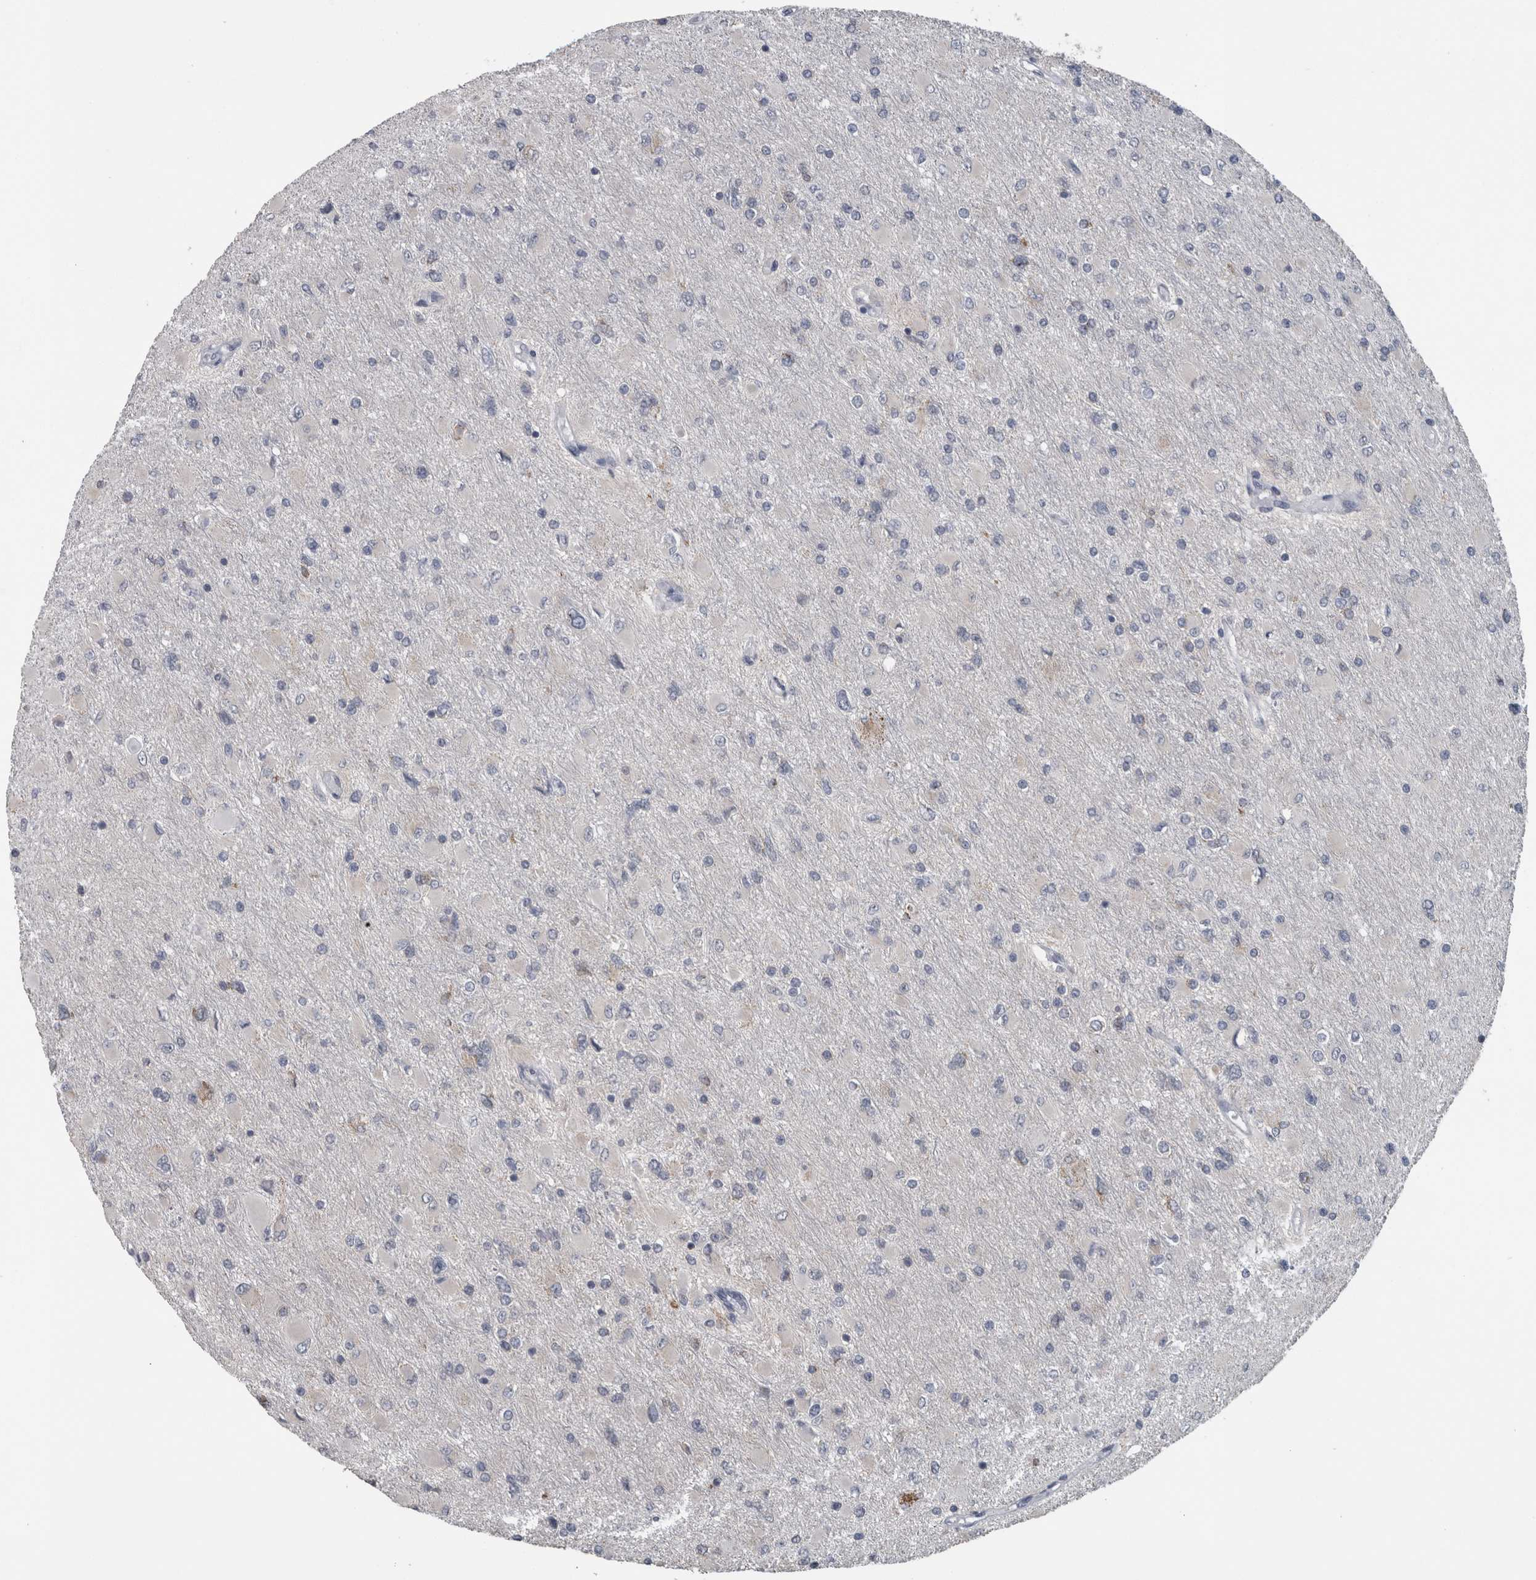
{"staining": {"intensity": "negative", "quantity": "none", "location": "none"}, "tissue": "glioma", "cell_type": "Tumor cells", "image_type": "cancer", "snomed": [{"axis": "morphology", "description": "Glioma, malignant, High grade"}, {"axis": "topography", "description": "Cerebral cortex"}], "caption": "A high-resolution photomicrograph shows immunohistochemistry (IHC) staining of high-grade glioma (malignant), which reveals no significant positivity in tumor cells.", "gene": "OR2K2", "patient": {"sex": "female", "age": 36}}